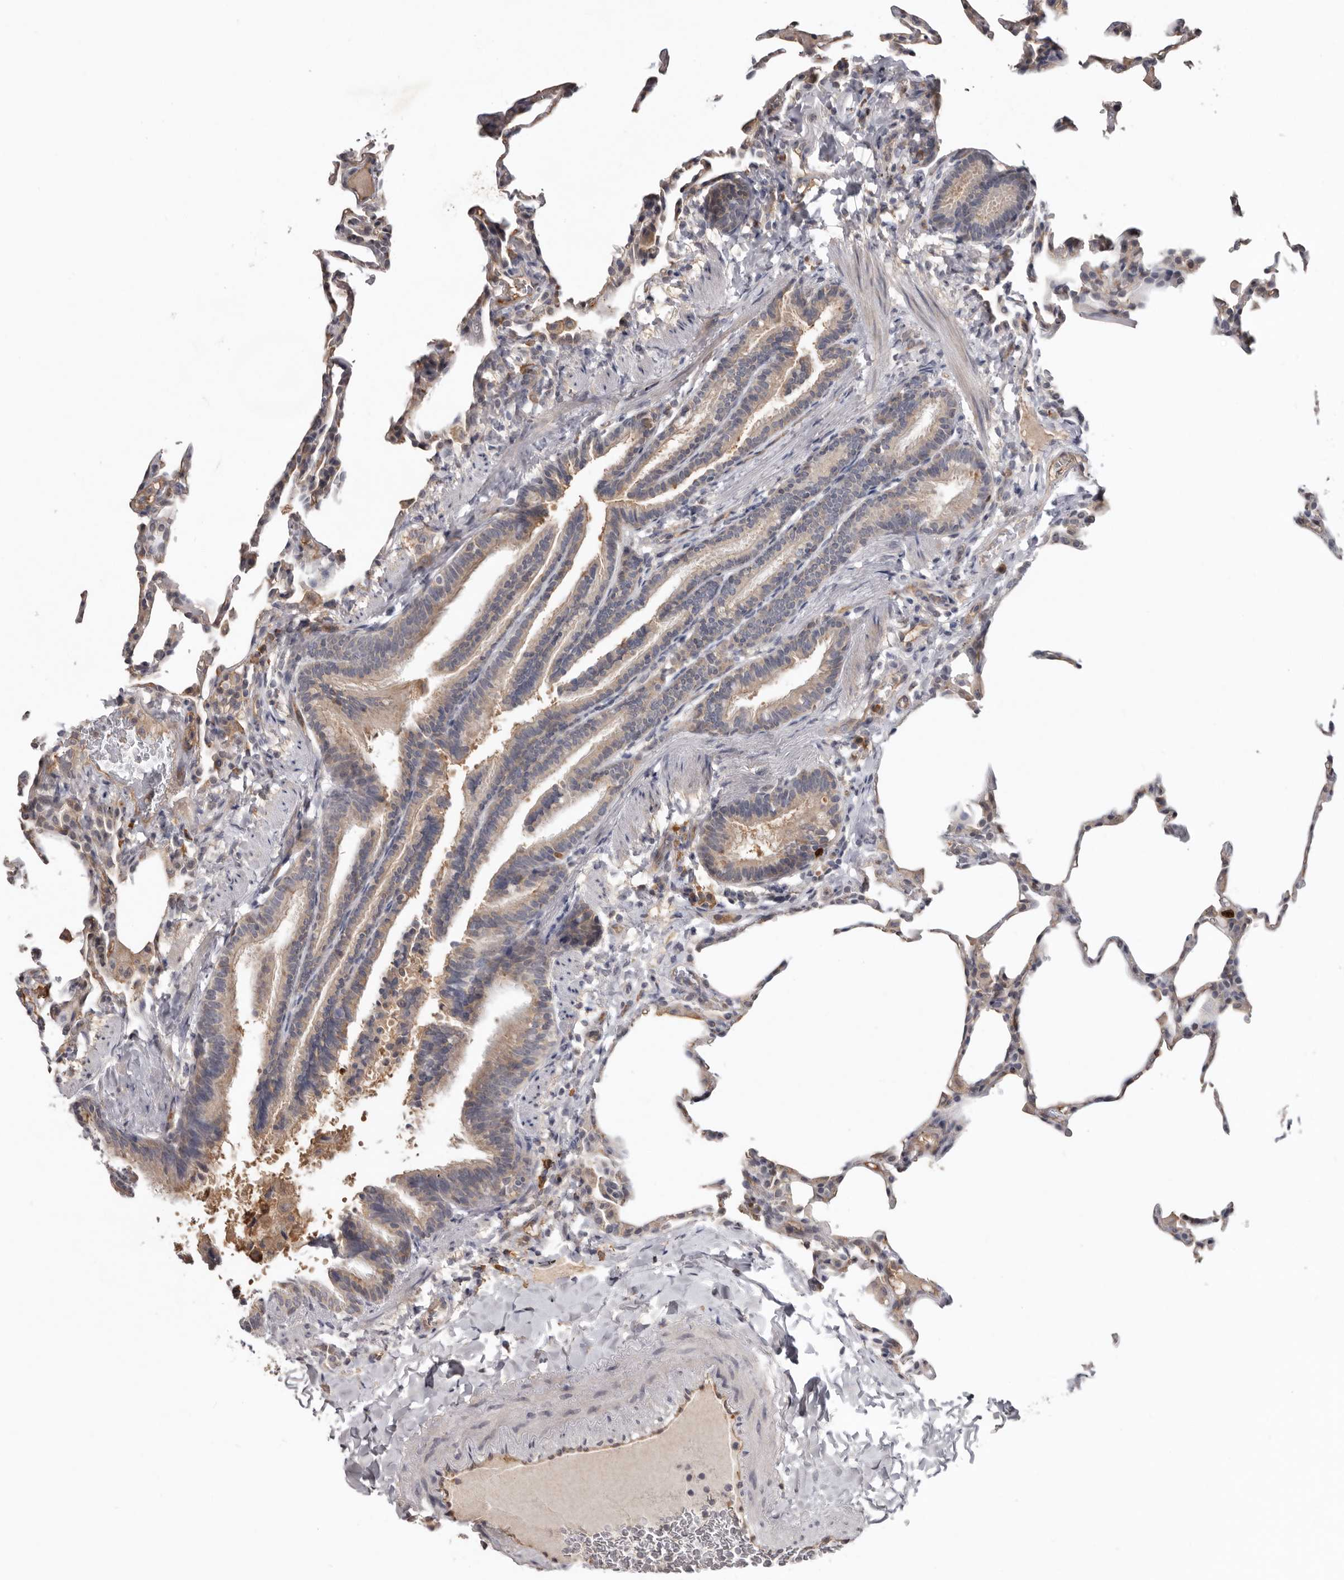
{"staining": {"intensity": "weak", "quantity": "<25%", "location": "cytoplasmic/membranous"}, "tissue": "lung", "cell_type": "Alveolar cells", "image_type": "normal", "snomed": [{"axis": "morphology", "description": "Normal tissue, NOS"}, {"axis": "topography", "description": "Lung"}], "caption": "Immunohistochemistry (IHC) micrograph of benign human lung stained for a protein (brown), which displays no positivity in alveolar cells. (Immunohistochemistry, brightfield microscopy, high magnification).", "gene": "CDCA8", "patient": {"sex": "male", "age": 20}}